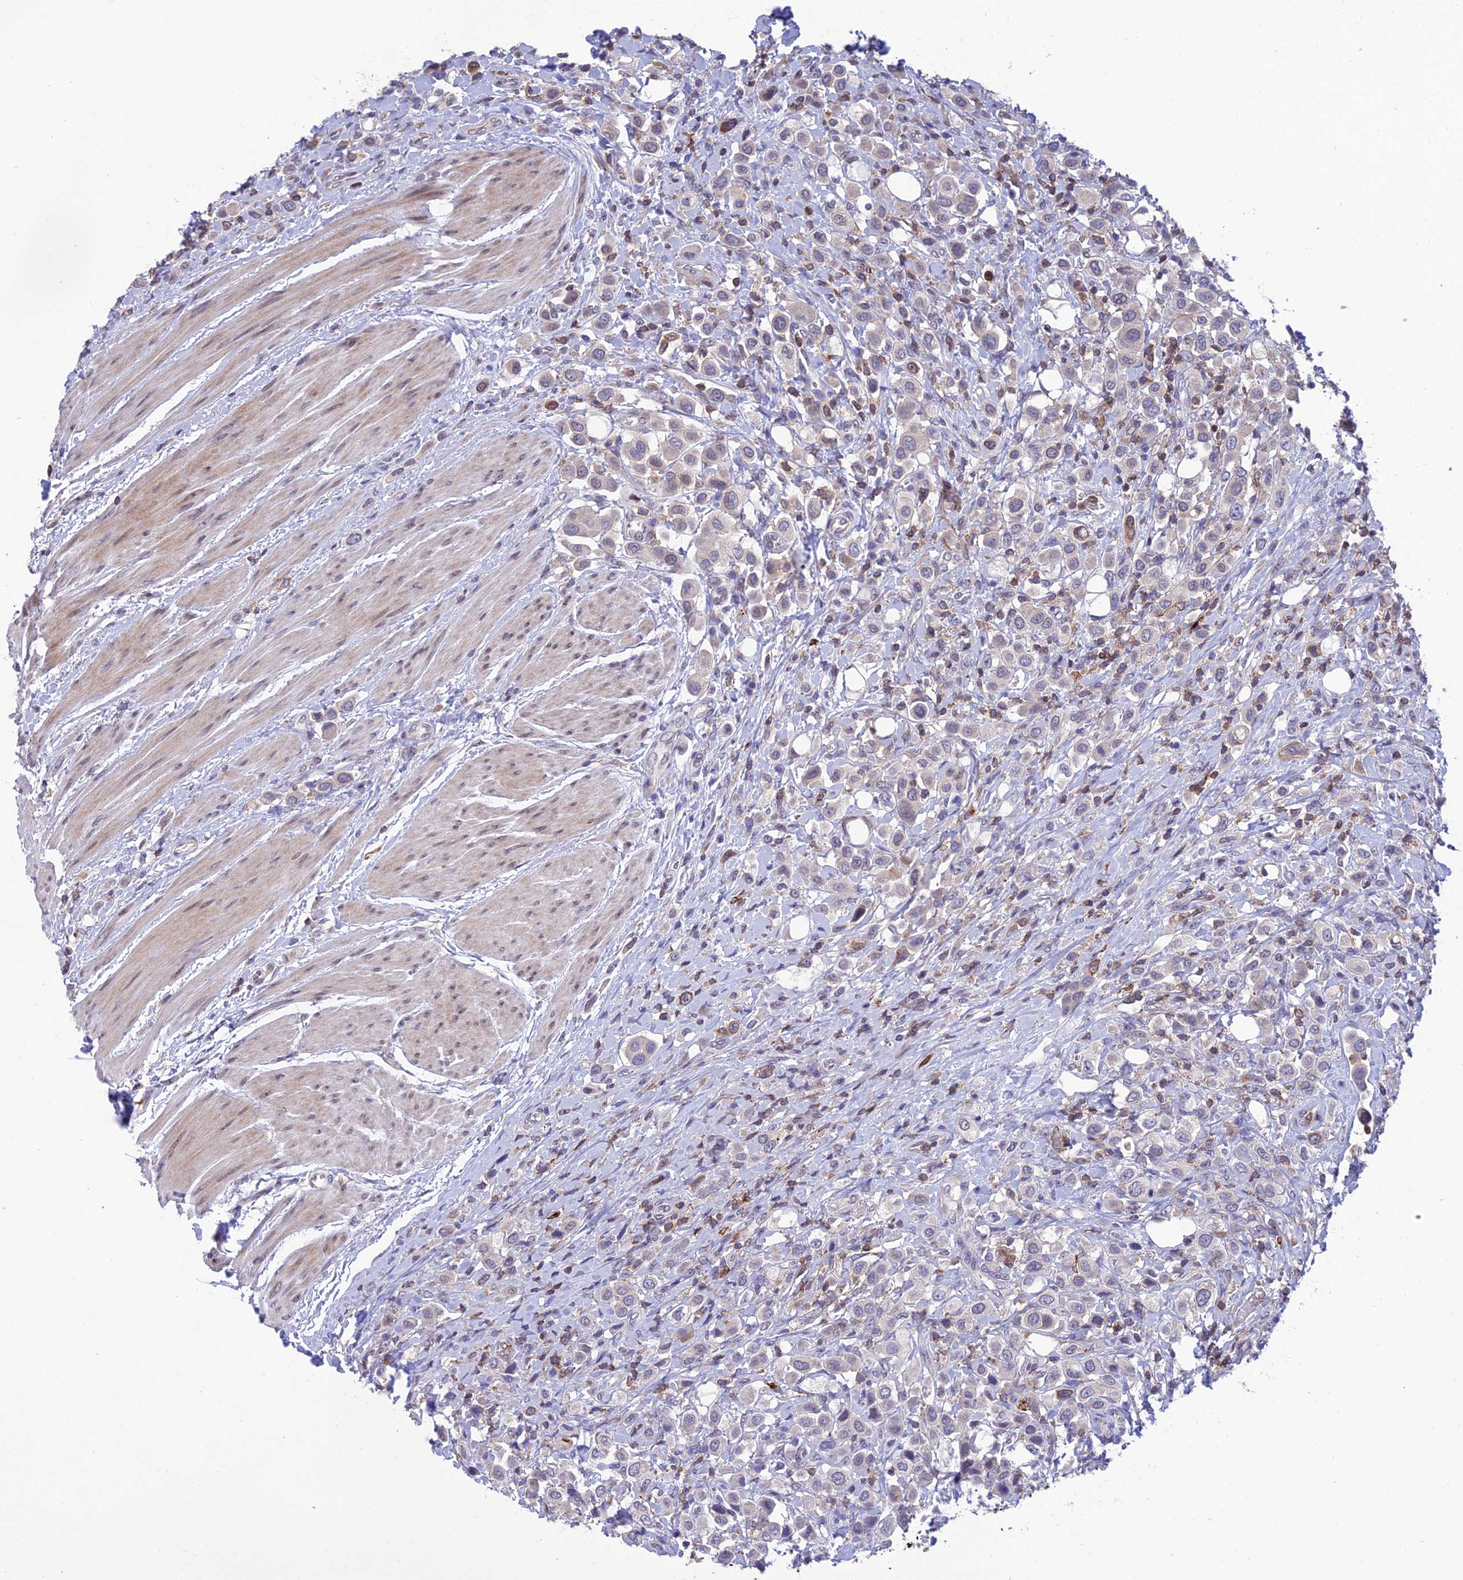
{"staining": {"intensity": "weak", "quantity": "<25%", "location": "cytoplasmic/membranous"}, "tissue": "urothelial cancer", "cell_type": "Tumor cells", "image_type": "cancer", "snomed": [{"axis": "morphology", "description": "Urothelial carcinoma, High grade"}, {"axis": "topography", "description": "Urinary bladder"}], "caption": "Tumor cells show no significant positivity in high-grade urothelial carcinoma. (DAB (3,3'-diaminobenzidine) immunohistochemistry visualized using brightfield microscopy, high magnification).", "gene": "FAM76A", "patient": {"sex": "male", "age": 50}}